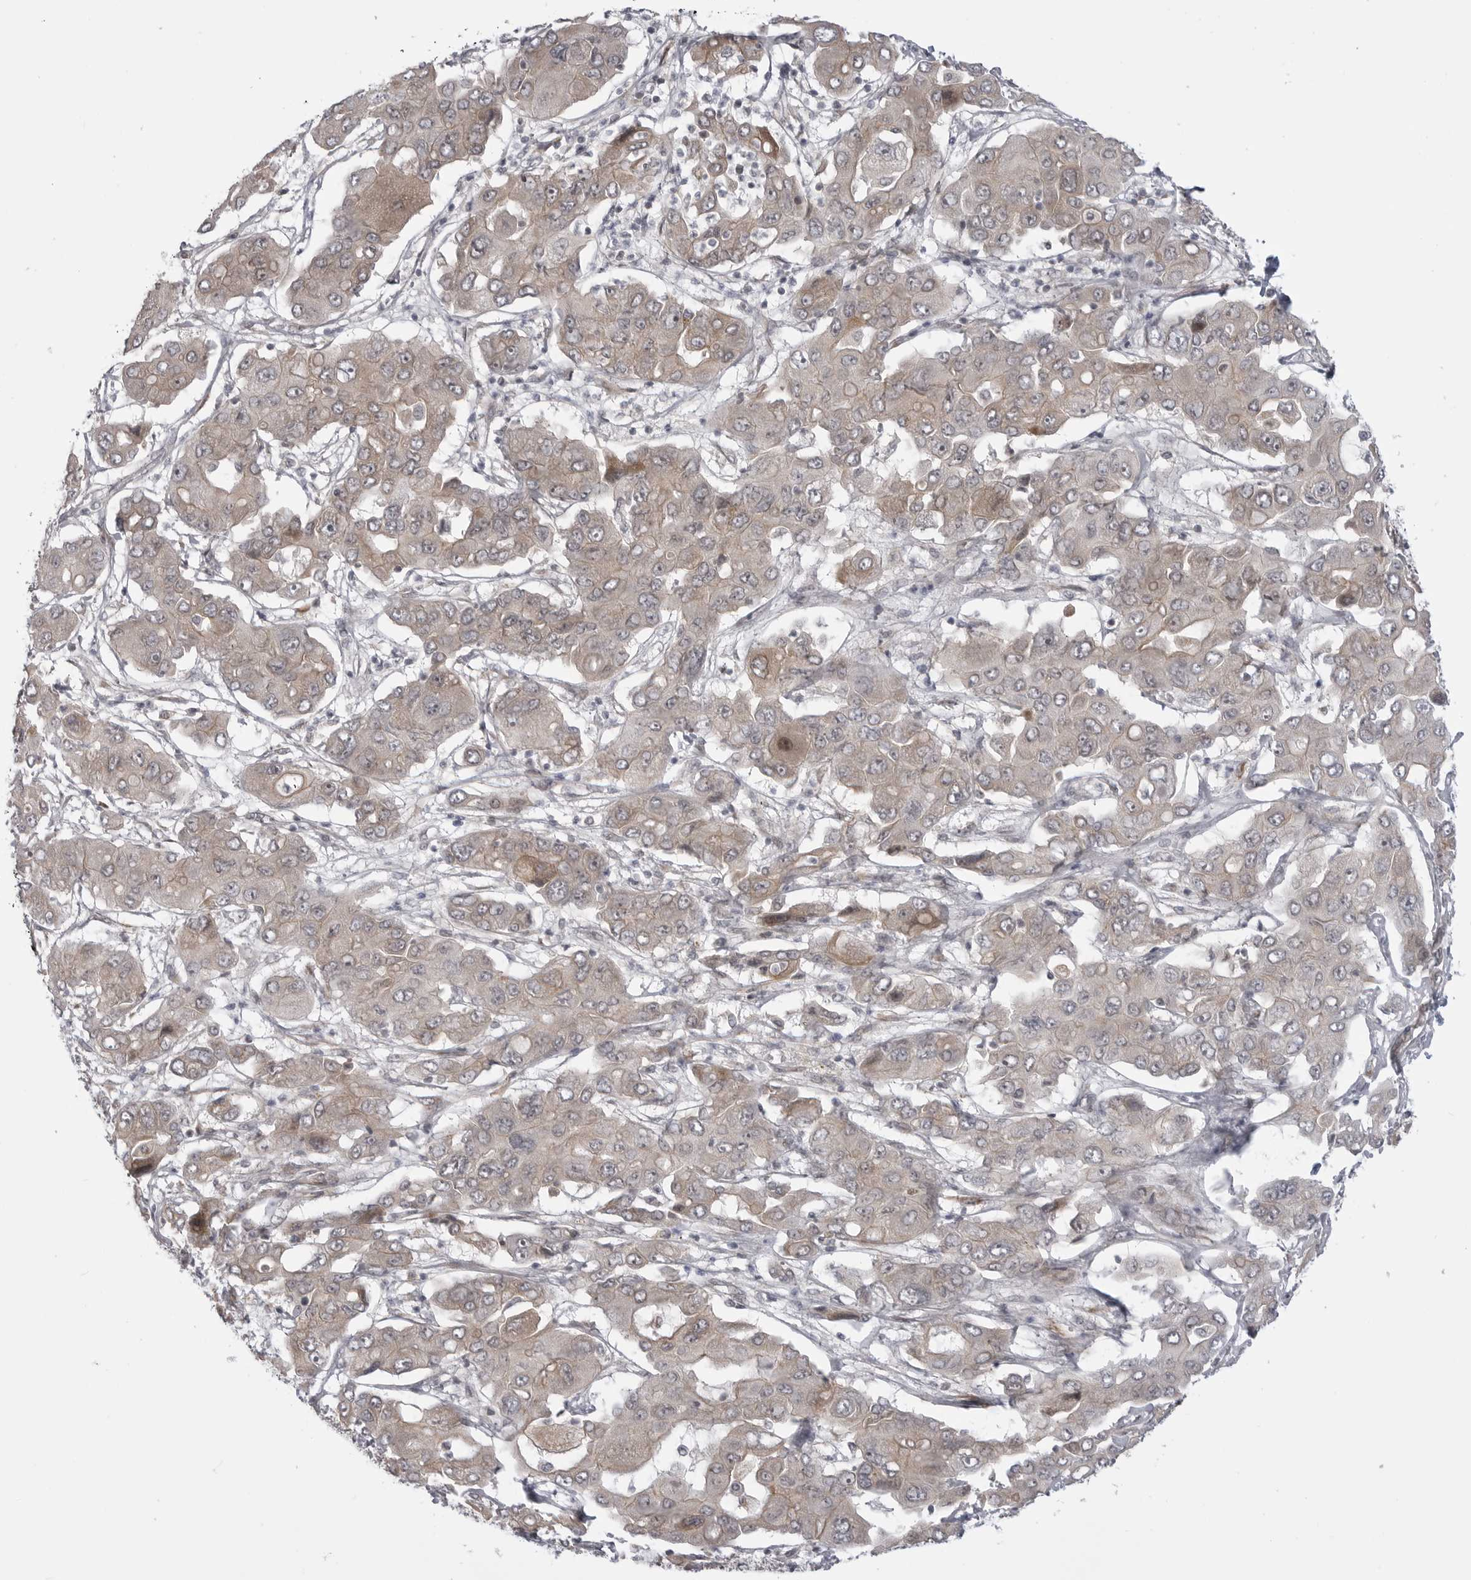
{"staining": {"intensity": "weak", "quantity": ">75%", "location": "cytoplasmic/membranous"}, "tissue": "liver cancer", "cell_type": "Tumor cells", "image_type": "cancer", "snomed": [{"axis": "morphology", "description": "Cholangiocarcinoma"}, {"axis": "topography", "description": "Liver"}], "caption": "Tumor cells reveal weak cytoplasmic/membranous positivity in about >75% of cells in liver cancer.", "gene": "LRRC45", "patient": {"sex": "male", "age": 67}}